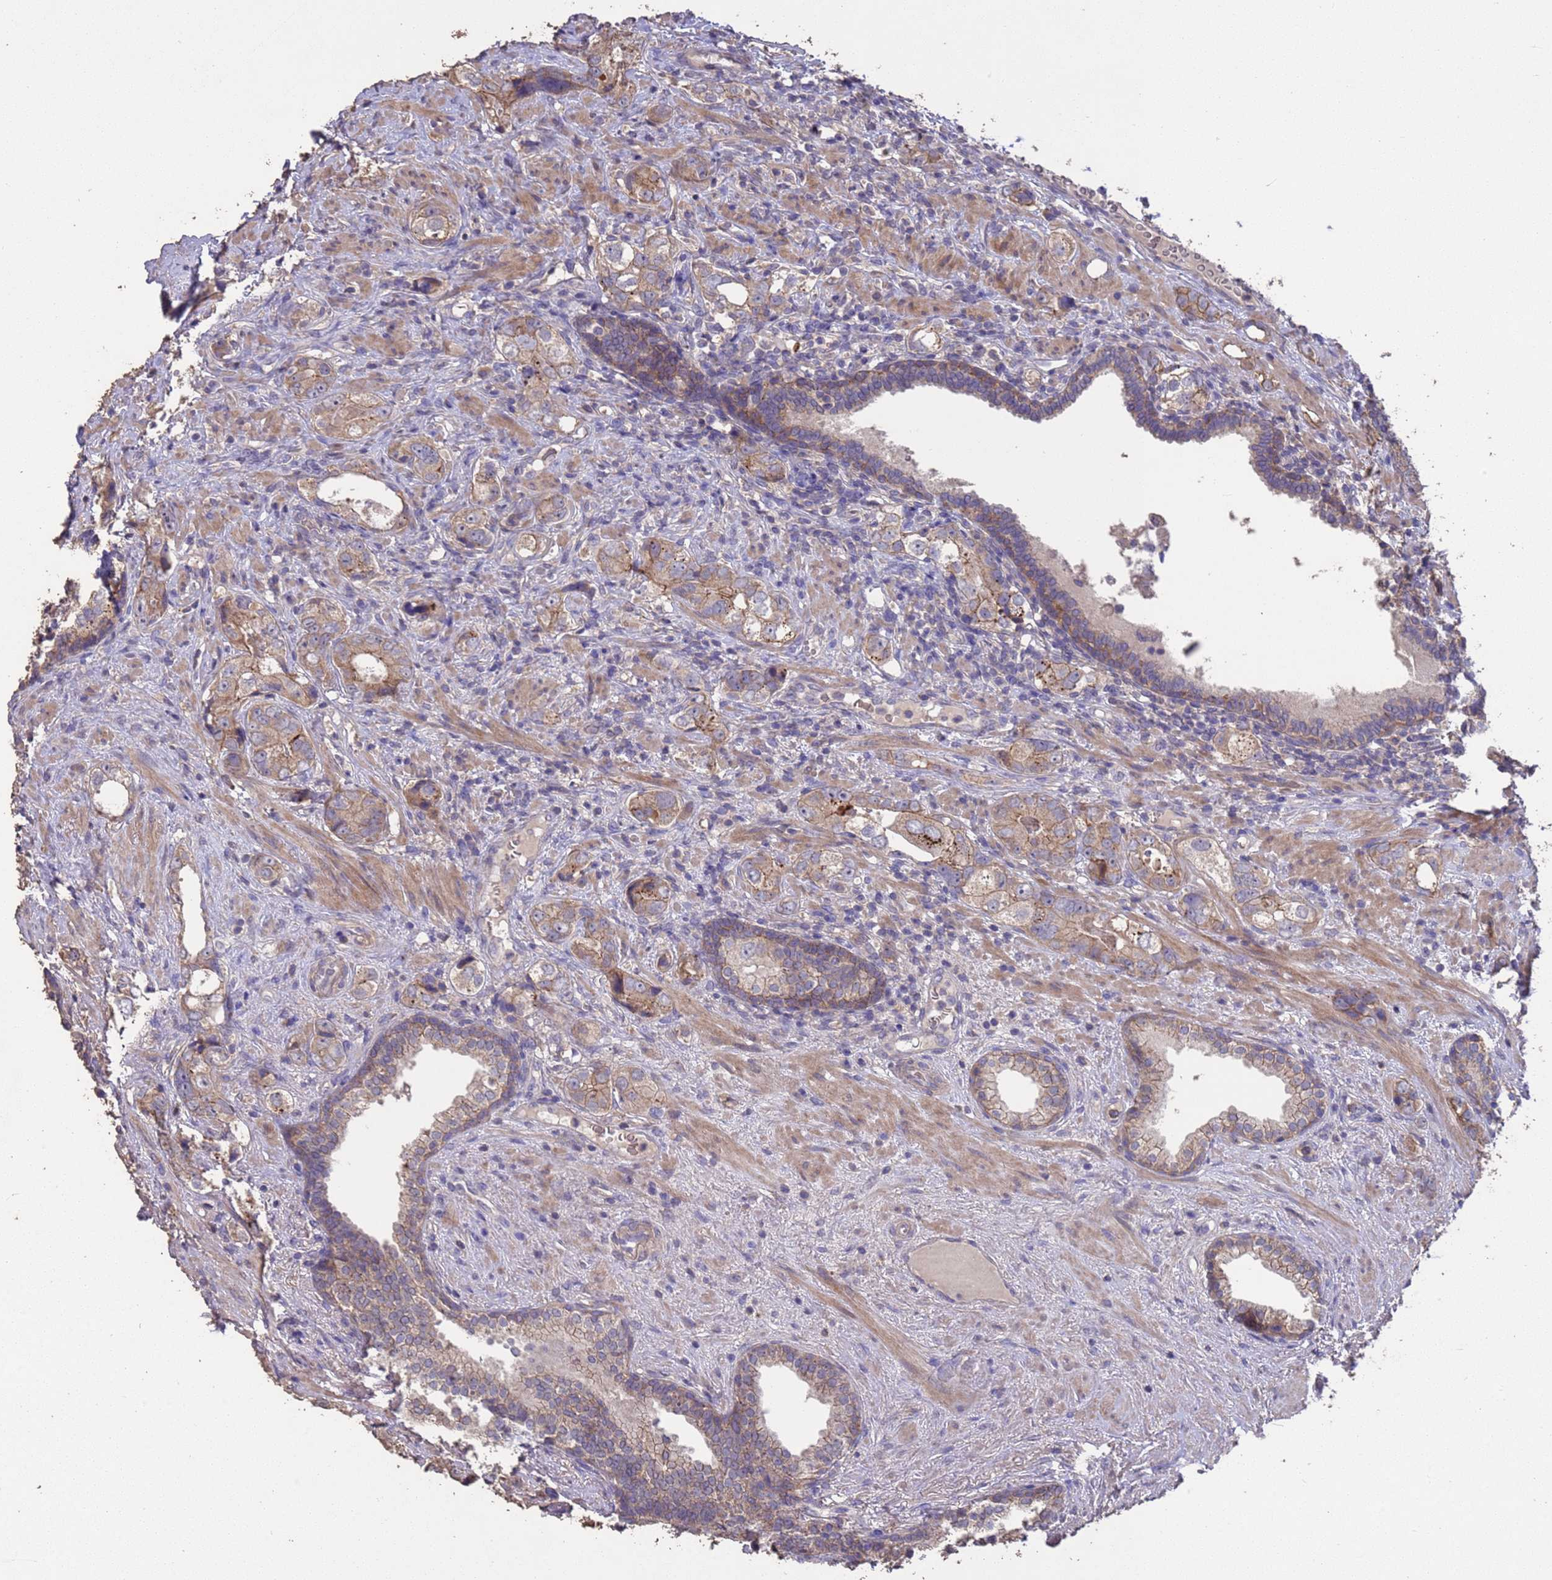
{"staining": {"intensity": "moderate", "quantity": ">75%", "location": "cytoplasmic/membranous"}, "tissue": "prostate cancer", "cell_type": "Tumor cells", "image_type": "cancer", "snomed": [{"axis": "morphology", "description": "Adenocarcinoma, High grade"}, {"axis": "topography", "description": "Prostate"}], "caption": "High-magnification brightfield microscopy of prostate cancer stained with DAB (brown) and counterstained with hematoxylin (blue). tumor cells exhibit moderate cytoplasmic/membranous staining is present in approximately>75% of cells.", "gene": "SLC9B2", "patient": {"sex": "male", "age": 63}}